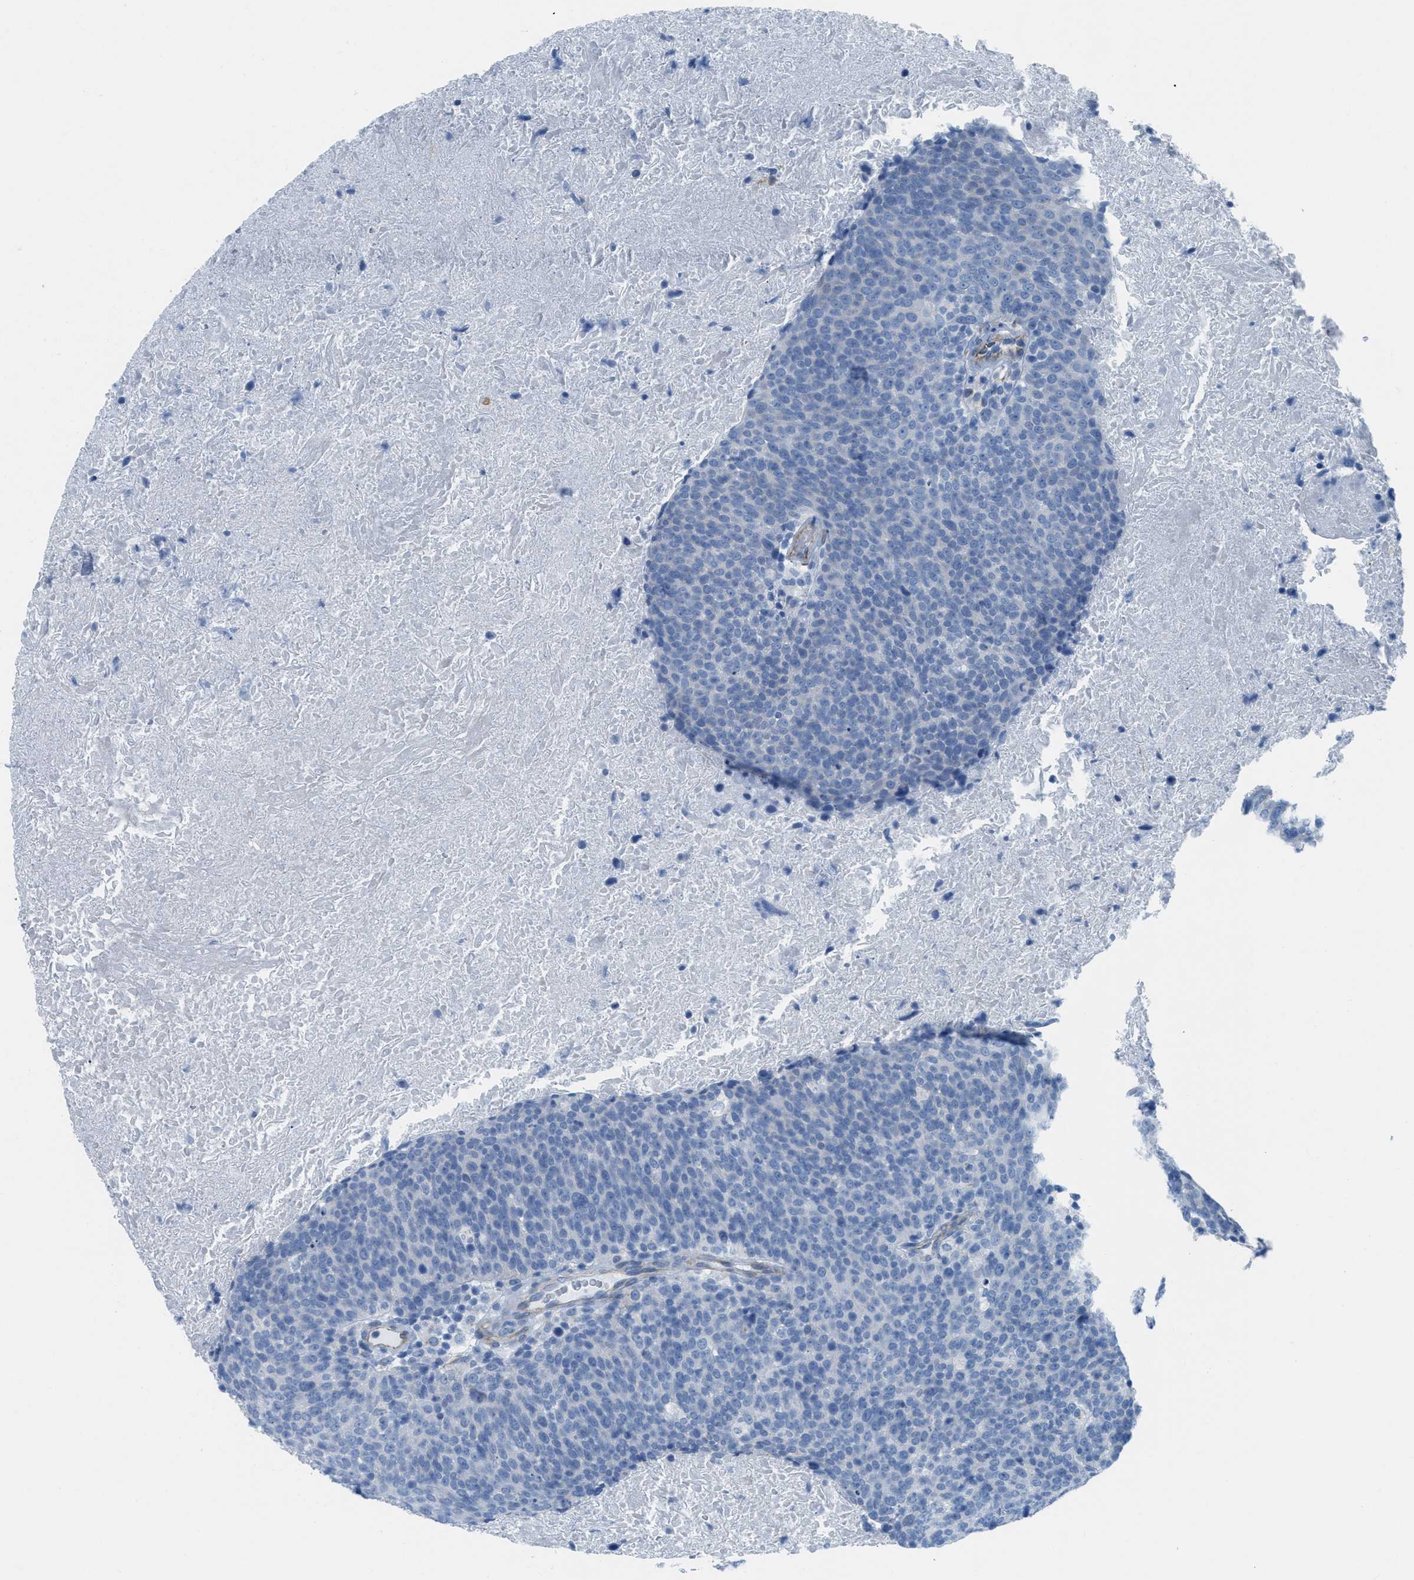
{"staining": {"intensity": "negative", "quantity": "none", "location": "none"}, "tissue": "head and neck cancer", "cell_type": "Tumor cells", "image_type": "cancer", "snomed": [{"axis": "morphology", "description": "Squamous cell carcinoma, NOS"}, {"axis": "morphology", "description": "Squamous cell carcinoma, metastatic, NOS"}, {"axis": "topography", "description": "Lymph node"}, {"axis": "topography", "description": "Head-Neck"}], "caption": "The IHC photomicrograph has no significant staining in tumor cells of head and neck cancer (squamous cell carcinoma) tissue. (DAB IHC, high magnification).", "gene": "SLC12A1", "patient": {"sex": "male", "age": 62}}